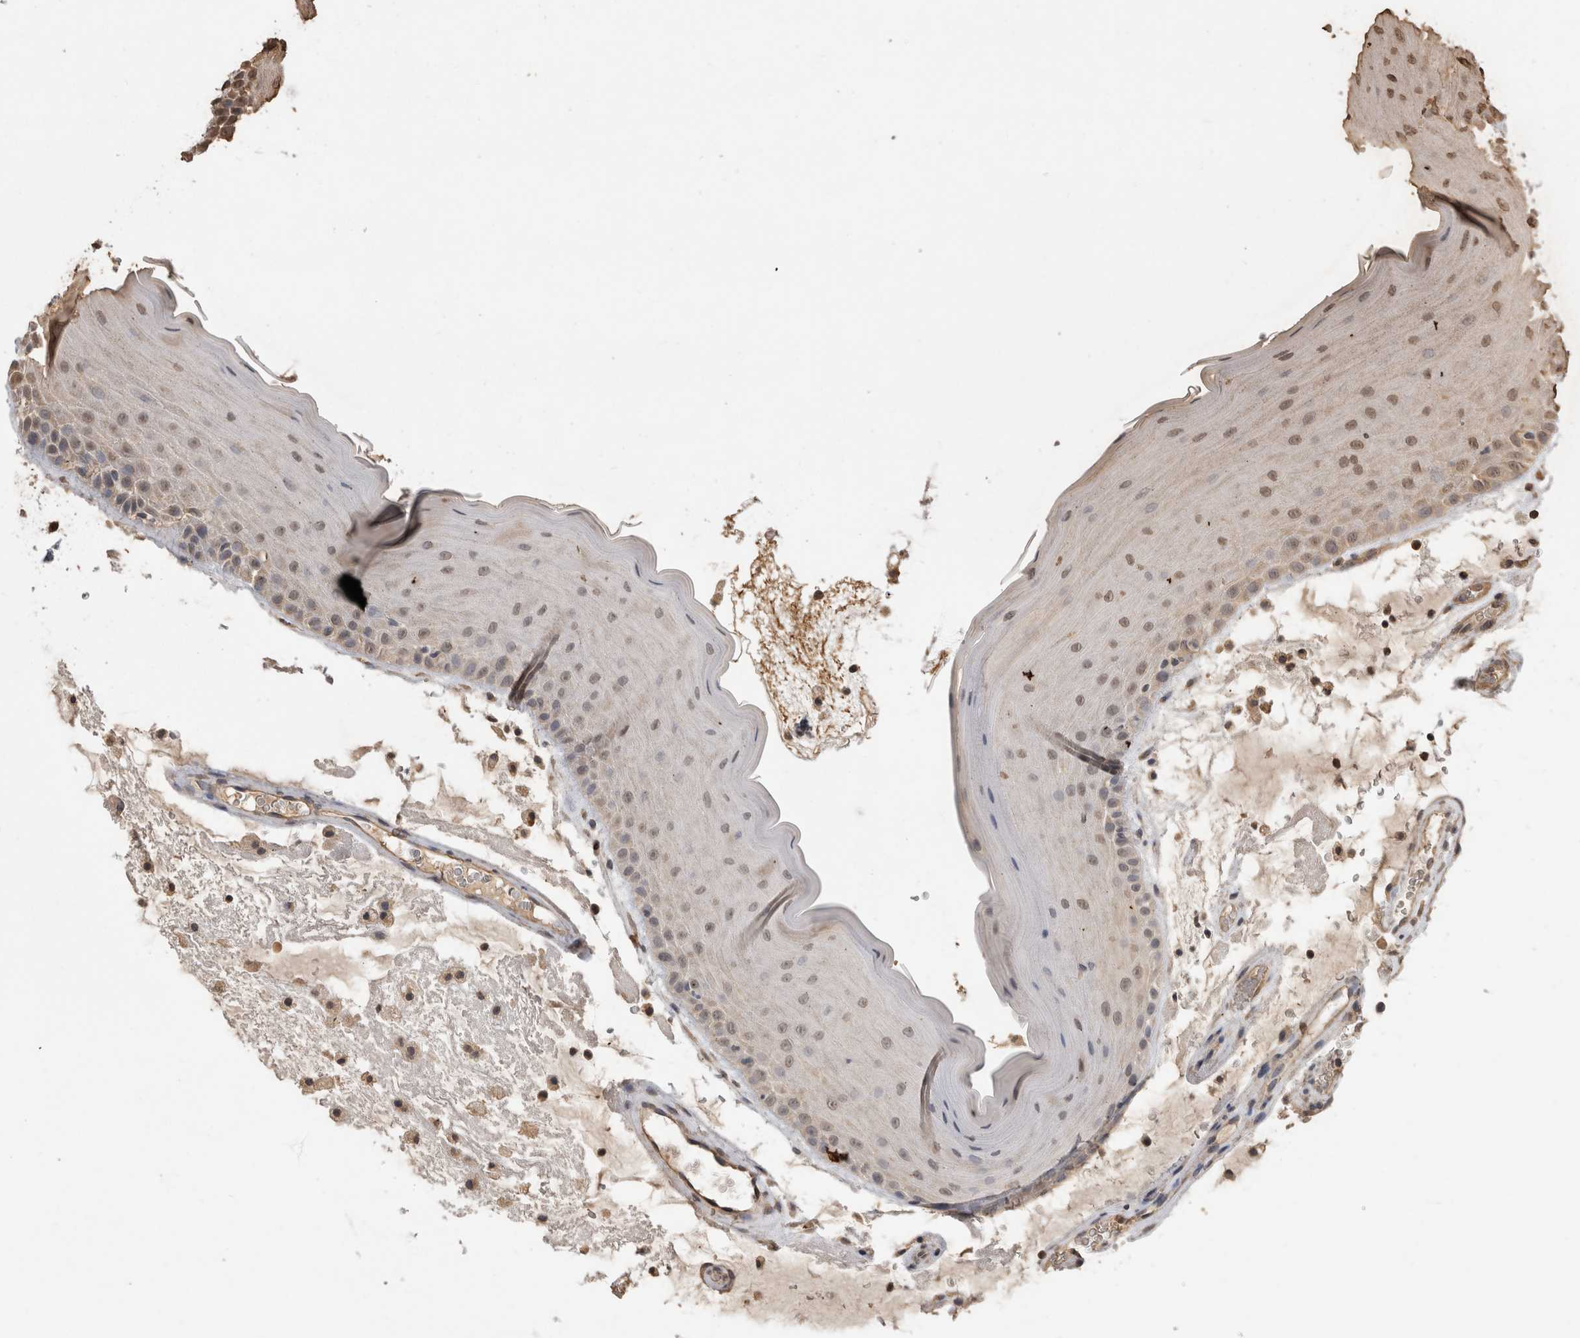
{"staining": {"intensity": "moderate", "quantity": "25%-75%", "location": "cytoplasmic/membranous,nuclear"}, "tissue": "oral mucosa", "cell_type": "Squamous epithelial cells", "image_type": "normal", "snomed": [{"axis": "morphology", "description": "Normal tissue, NOS"}, {"axis": "topography", "description": "Oral tissue"}], "caption": "Immunohistochemical staining of normal oral mucosa reveals medium levels of moderate cytoplasmic/membranous,nuclear staining in about 25%-75% of squamous epithelial cells.", "gene": "SOCS5", "patient": {"sex": "male", "age": 13}}